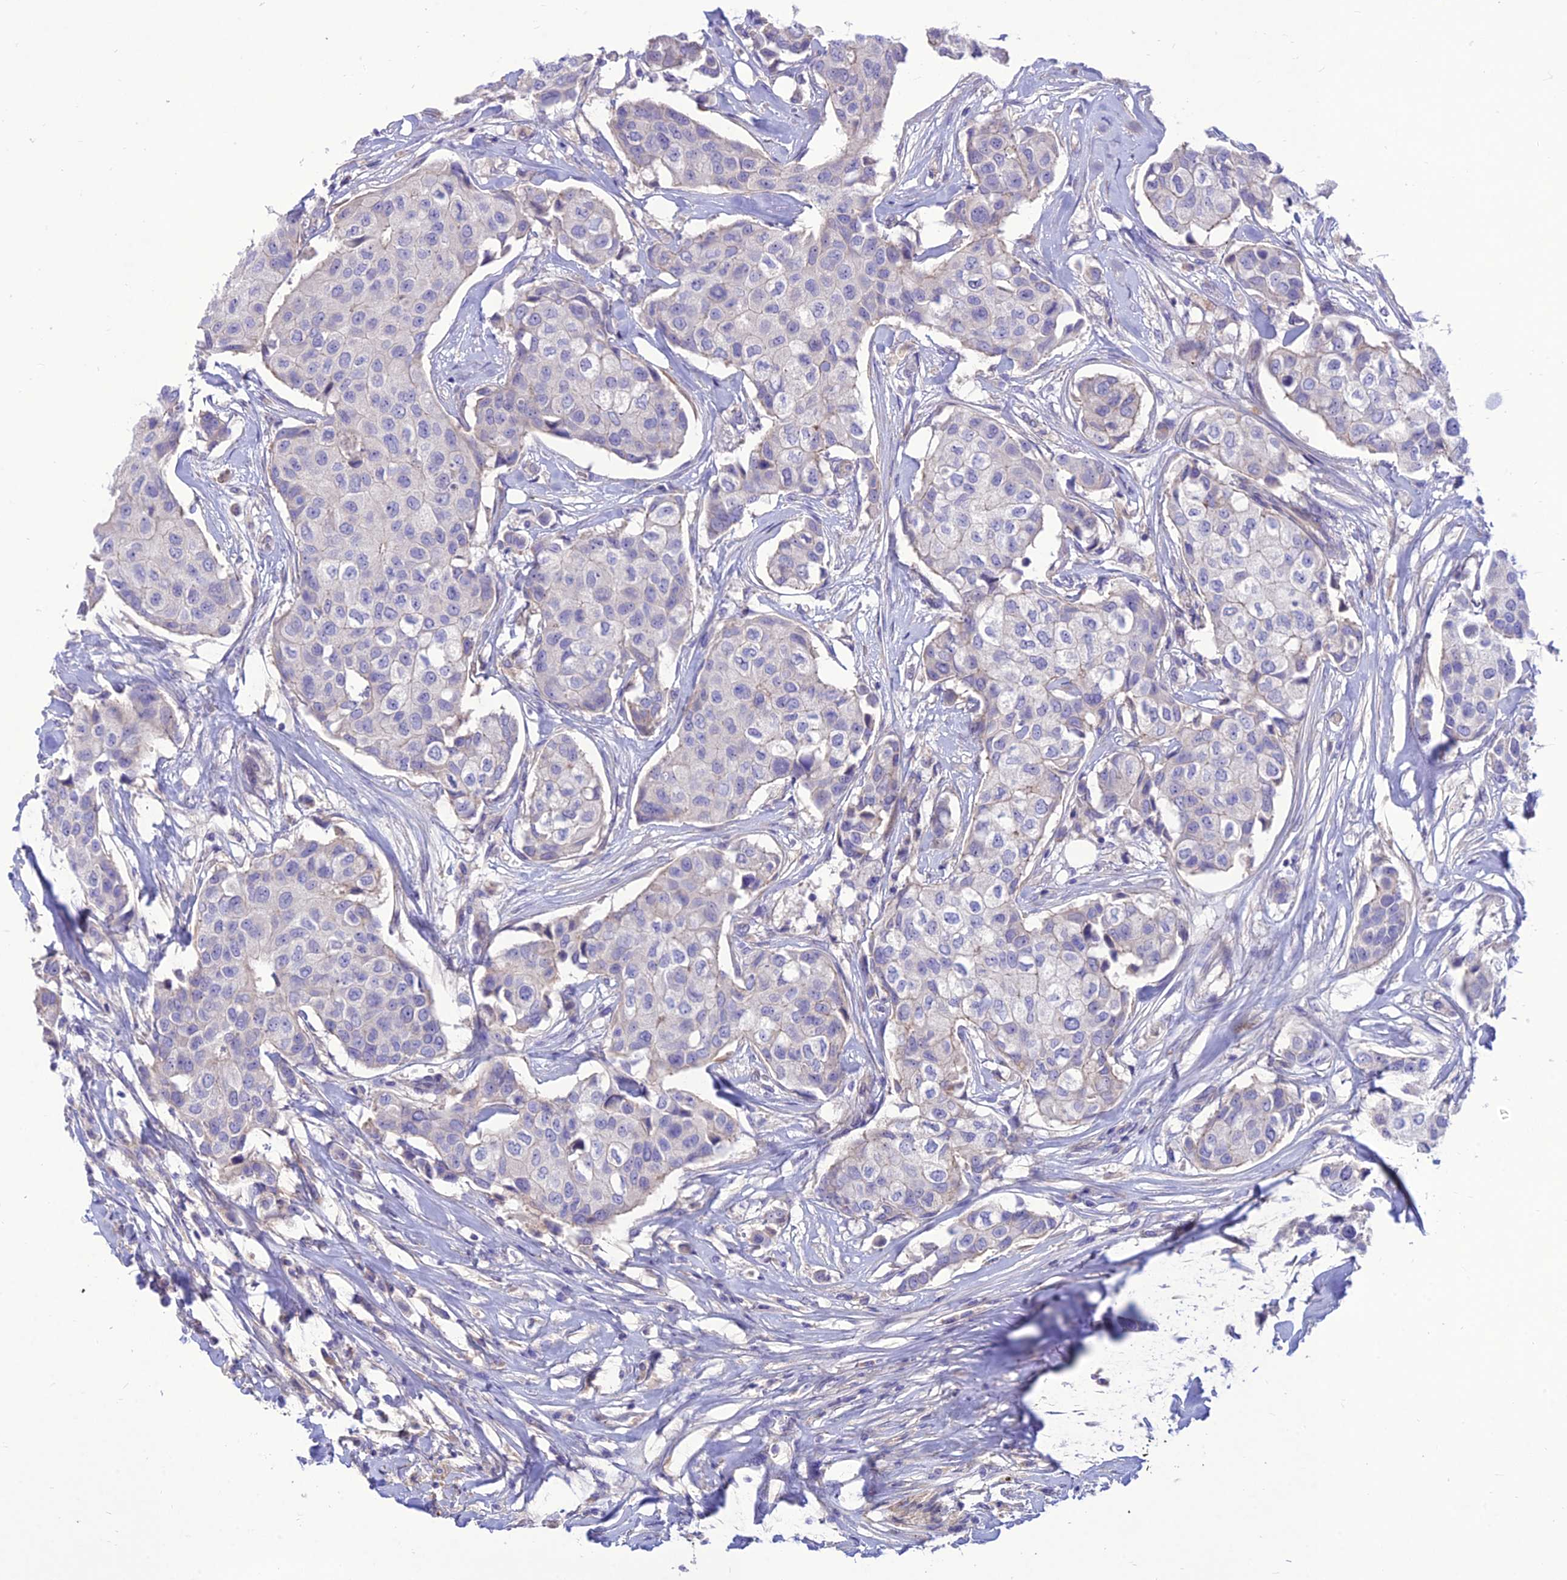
{"staining": {"intensity": "negative", "quantity": "none", "location": "none"}, "tissue": "breast cancer", "cell_type": "Tumor cells", "image_type": "cancer", "snomed": [{"axis": "morphology", "description": "Duct carcinoma"}, {"axis": "topography", "description": "Breast"}], "caption": "Photomicrograph shows no protein staining in tumor cells of breast cancer (infiltrating ductal carcinoma) tissue.", "gene": "TEKT3", "patient": {"sex": "female", "age": 80}}